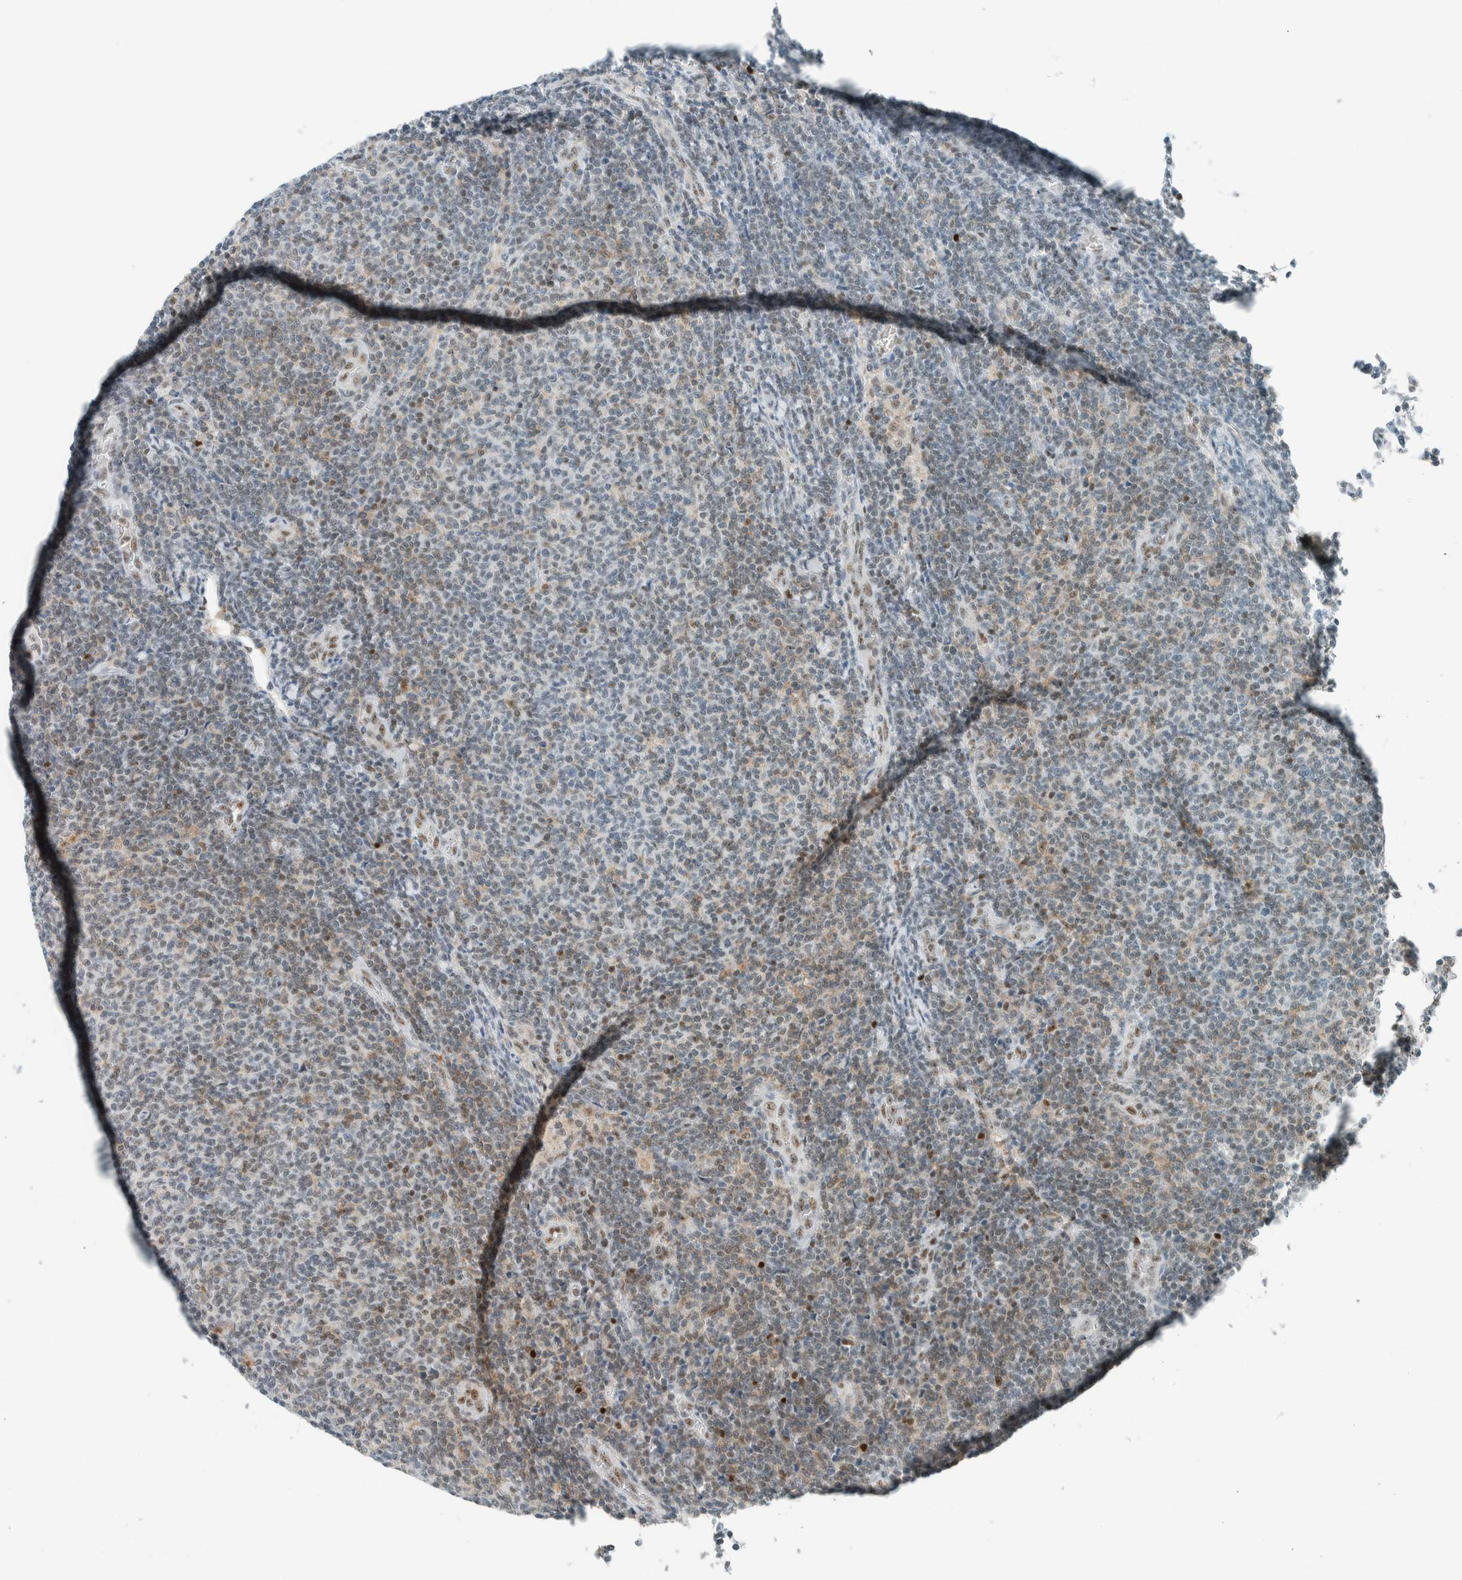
{"staining": {"intensity": "weak", "quantity": "<25%", "location": "cytoplasmic/membranous,nuclear"}, "tissue": "lymphoma", "cell_type": "Tumor cells", "image_type": "cancer", "snomed": [{"axis": "morphology", "description": "Malignant lymphoma, non-Hodgkin's type, Low grade"}, {"axis": "topography", "description": "Lymph node"}], "caption": "Lymphoma was stained to show a protein in brown. There is no significant expression in tumor cells.", "gene": "CYSRT1", "patient": {"sex": "male", "age": 66}}